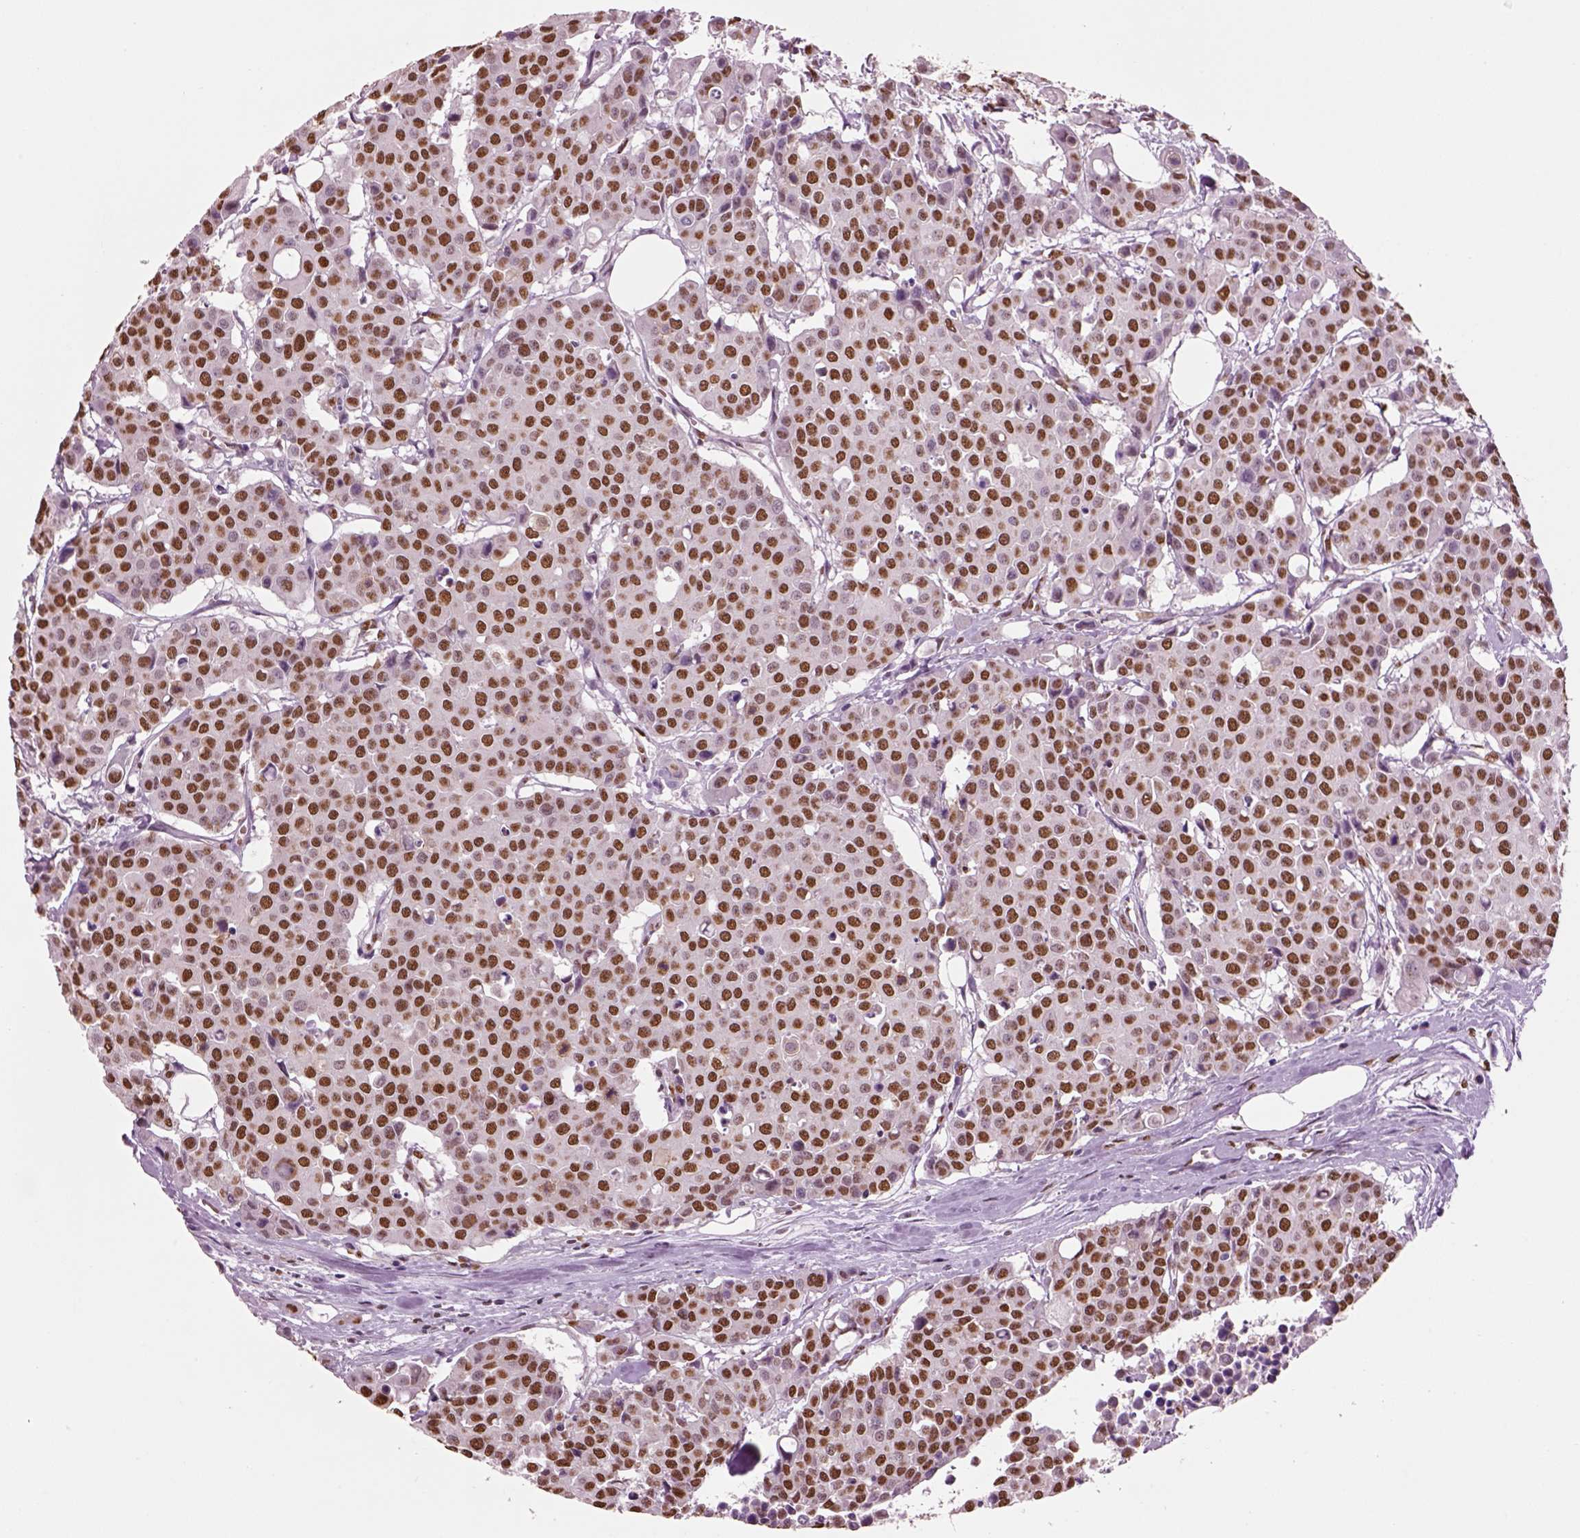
{"staining": {"intensity": "strong", "quantity": ">75%", "location": "nuclear"}, "tissue": "carcinoid", "cell_type": "Tumor cells", "image_type": "cancer", "snomed": [{"axis": "morphology", "description": "Carcinoid, malignant, NOS"}, {"axis": "topography", "description": "Colon"}], "caption": "Brown immunohistochemical staining in carcinoid (malignant) shows strong nuclear staining in approximately >75% of tumor cells. (Stains: DAB (3,3'-diaminobenzidine) in brown, nuclei in blue, Microscopy: brightfield microscopy at high magnification).", "gene": "DDX3X", "patient": {"sex": "male", "age": 81}}